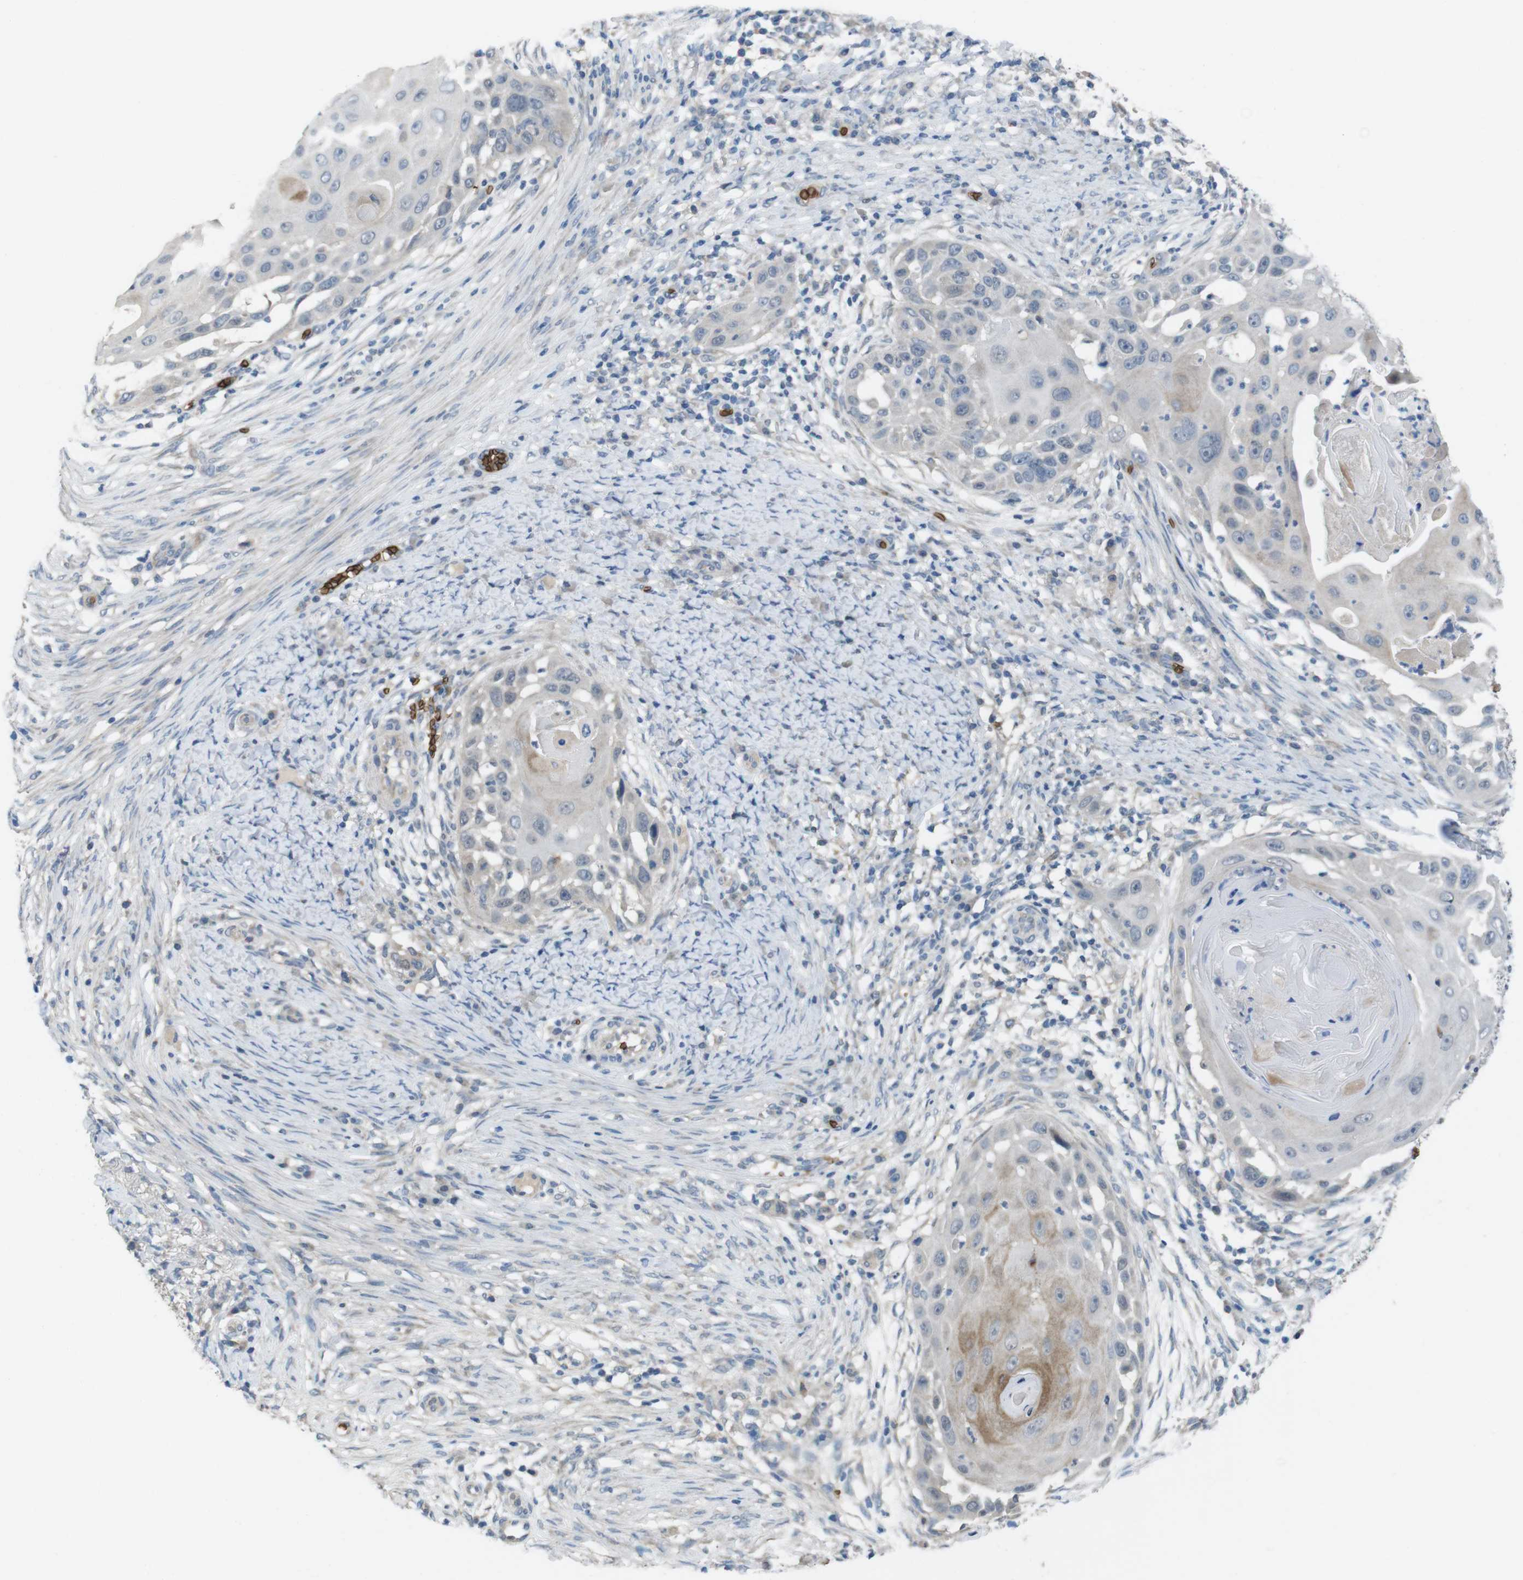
{"staining": {"intensity": "negative", "quantity": "none", "location": "none"}, "tissue": "skin cancer", "cell_type": "Tumor cells", "image_type": "cancer", "snomed": [{"axis": "morphology", "description": "Squamous cell carcinoma, NOS"}, {"axis": "topography", "description": "Skin"}], "caption": "DAB (3,3'-diaminobenzidine) immunohistochemical staining of skin cancer (squamous cell carcinoma) exhibits no significant expression in tumor cells.", "gene": "GYPA", "patient": {"sex": "female", "age": 44}}